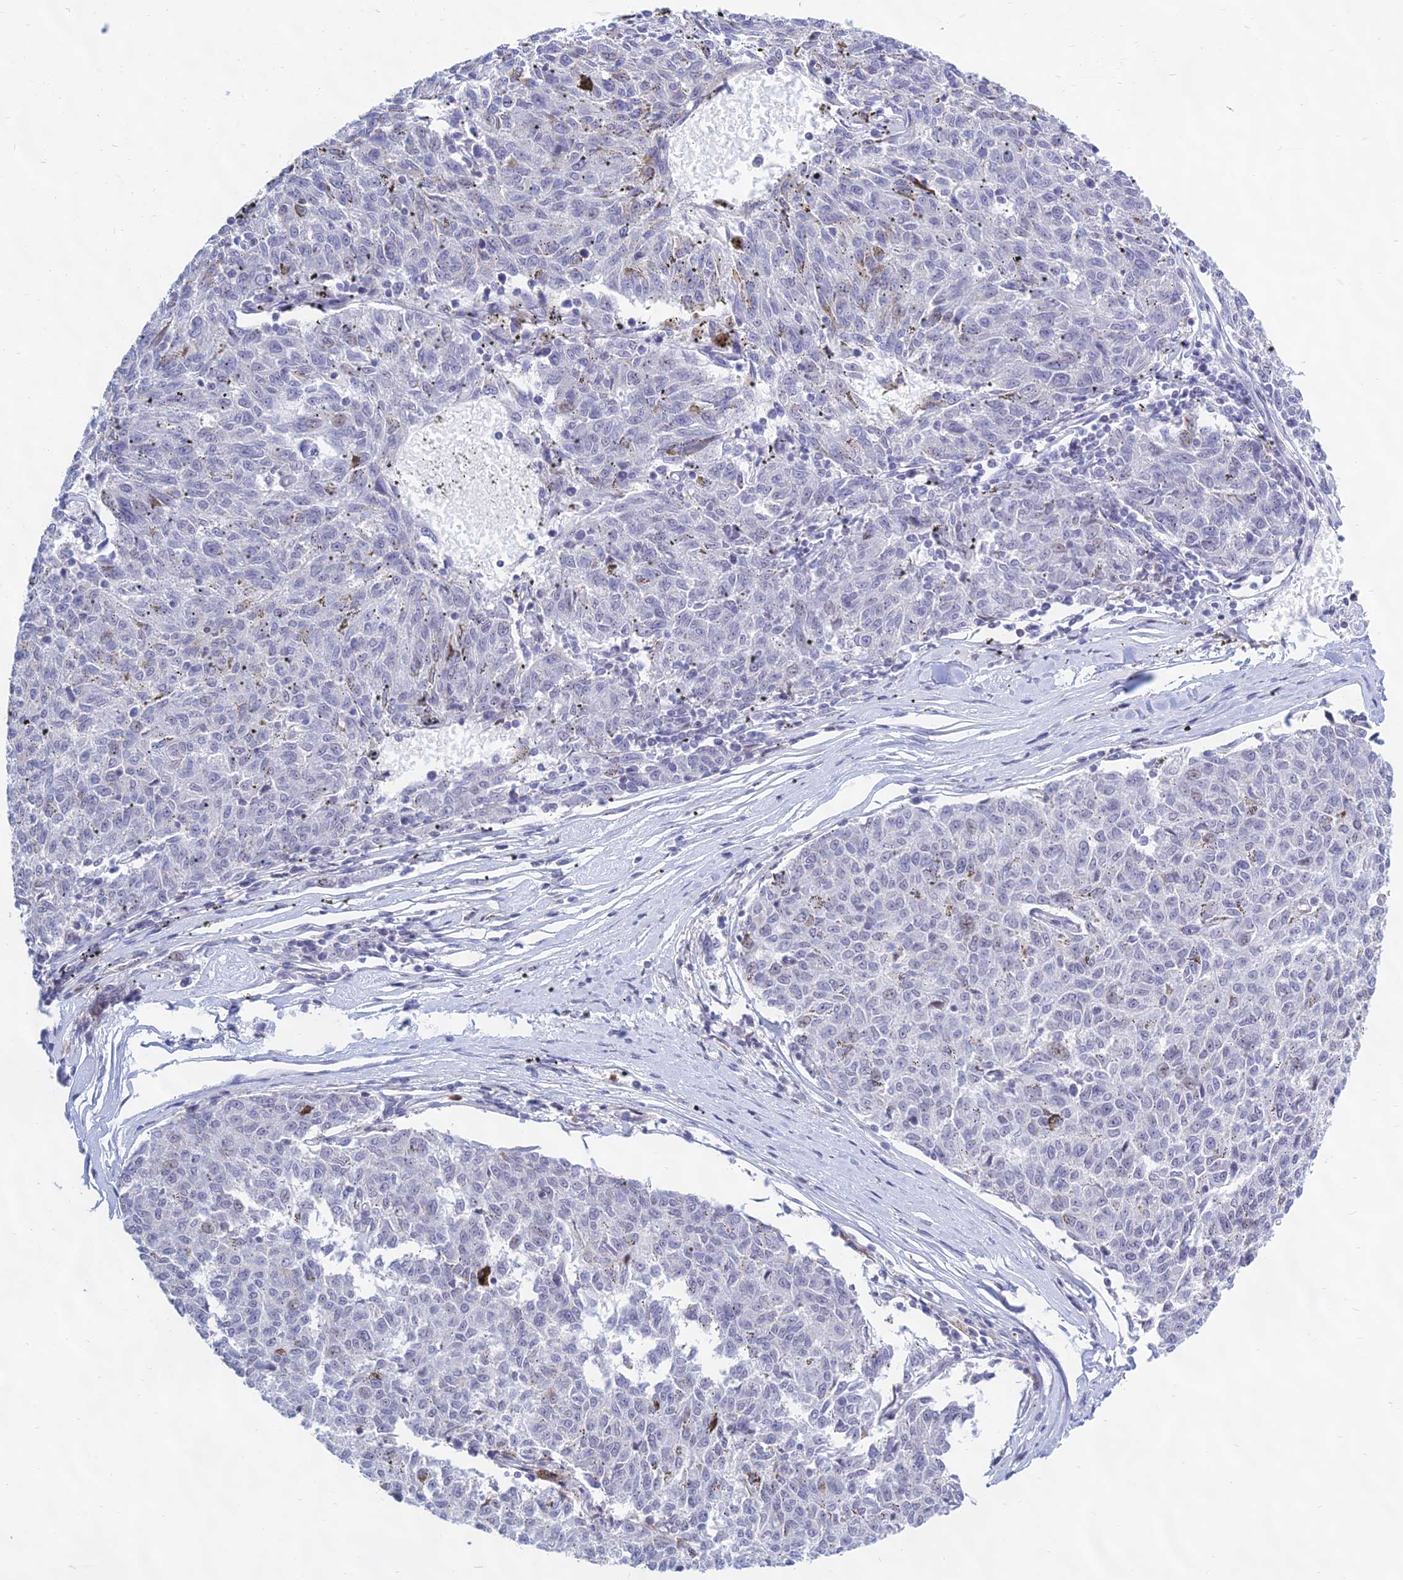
{"staining": {"intensity": "negative", "quantity": "none", "location": "none"}, "tissue": "melanoma", "cell_type": "Tumor cells", "image_type": "cancer", "snomed": [{"axis": "morphology", "description": "Malignant melanoma, NOS"}, {"axis": "topography", "description": "Skin"}], "caption": "IHC photomicrograph of neoplastic tissue: human malignant melanoma stained with DAB displays no significant protein staining in tumor cells.", "gene": "KRR1", "patient": {"sex": "female", "age": 72}}